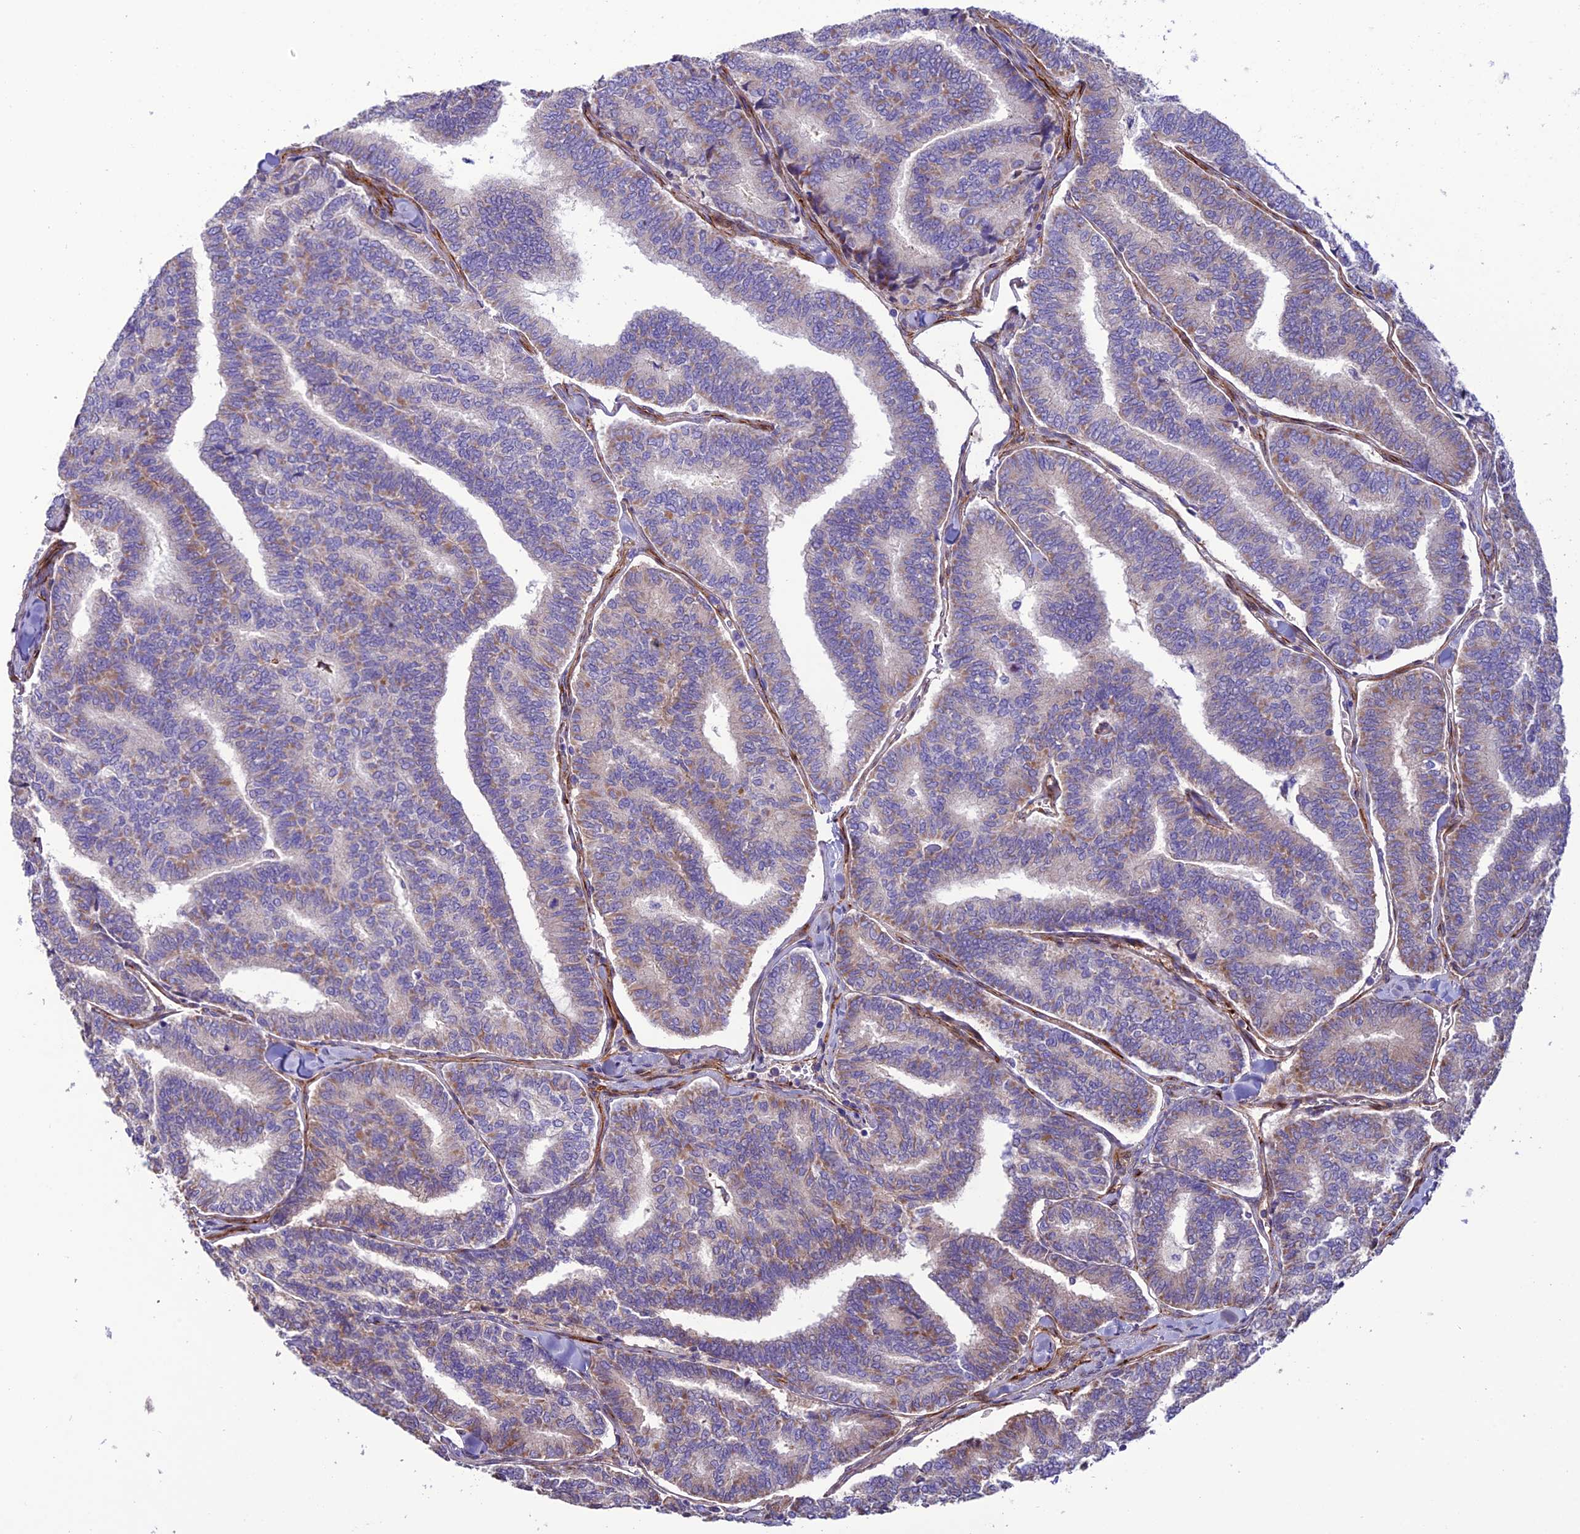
{"staining": {"intensity": "weak", "quantity": "<25%", "location": "cytoplasmic/membranous"}, "tissue": "thyroid cancer", "cell_type": "Tumor cells", "image_type": "cancer", "snomed": [{"axis": "morphology", "description": "Papillary adenocarcinoma, NOS"}, {"axis": "topography", "description": "Thyroid gland"}], "caption": "DAB (3,3'-diaminobenzidine) immunohistochemical staining of thyroid cancer displays no significant expression in tumor cells. (DAB (3,3'-diaminobenzidine) IHC visualized using brightfield microscopy, high magnification).", "gene": "REX1BD", "patient": {"sex": "female", "age": 35}}